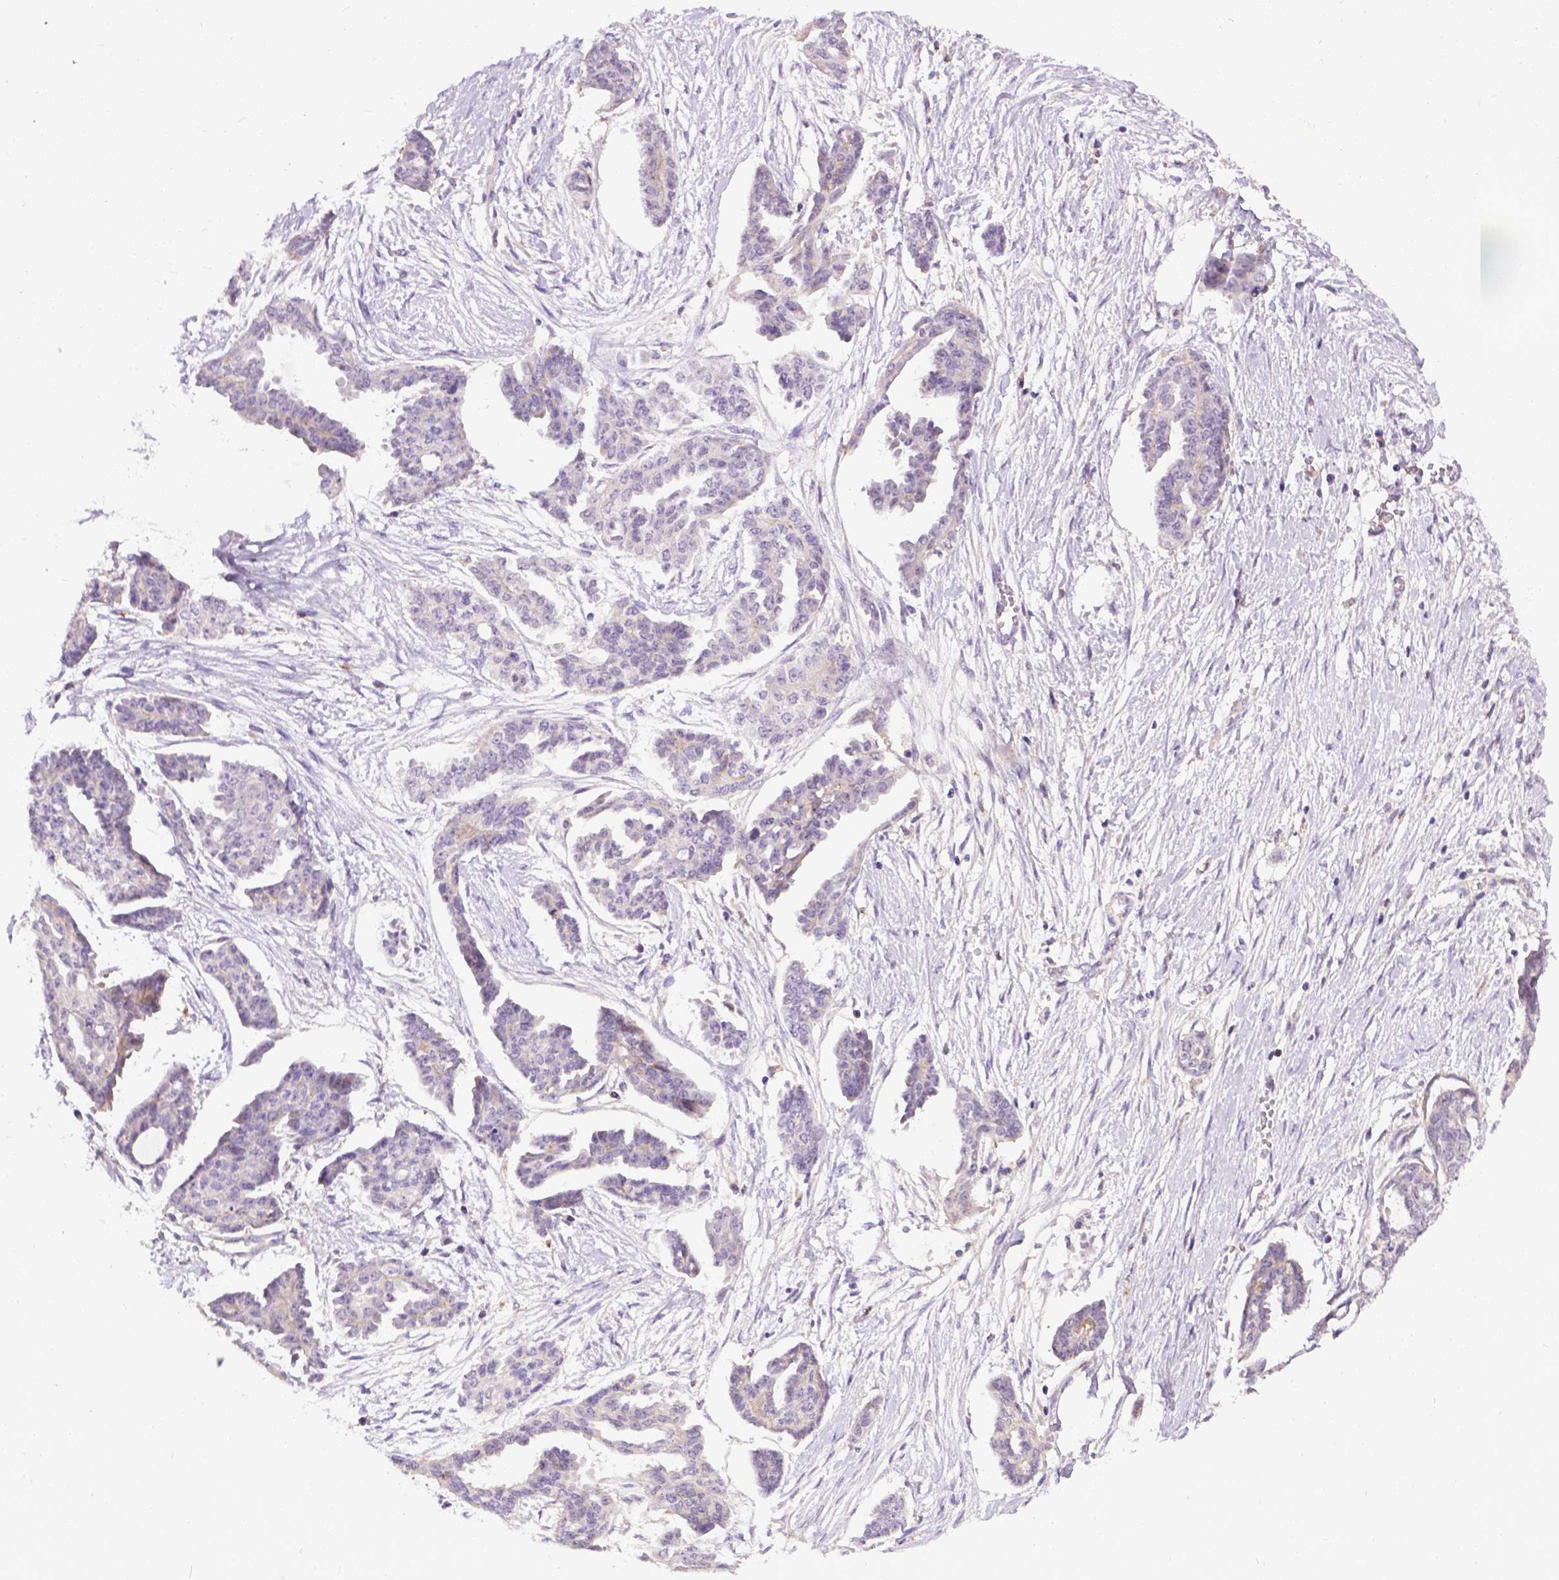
{"staining": {"intensity": "negative", "quantity": "none", "location": "none"}, "tissue": "ovarian cancer", "cell_type": "Tumor cells", "image_type": "cancer", "snomed": [{"axis": "morphology", "description": "Cystadenocarcinoma, serous, NOS"}, {"axis": "topography", "description": "Ovary"}], "caption": "DAB immunohistochemical staining of ovarian serous cystadenocarcinoma reveals no significant expression in tumor cells.", "gene": "TM4SF18", "patient": {"sex": "female", "age": 71}}